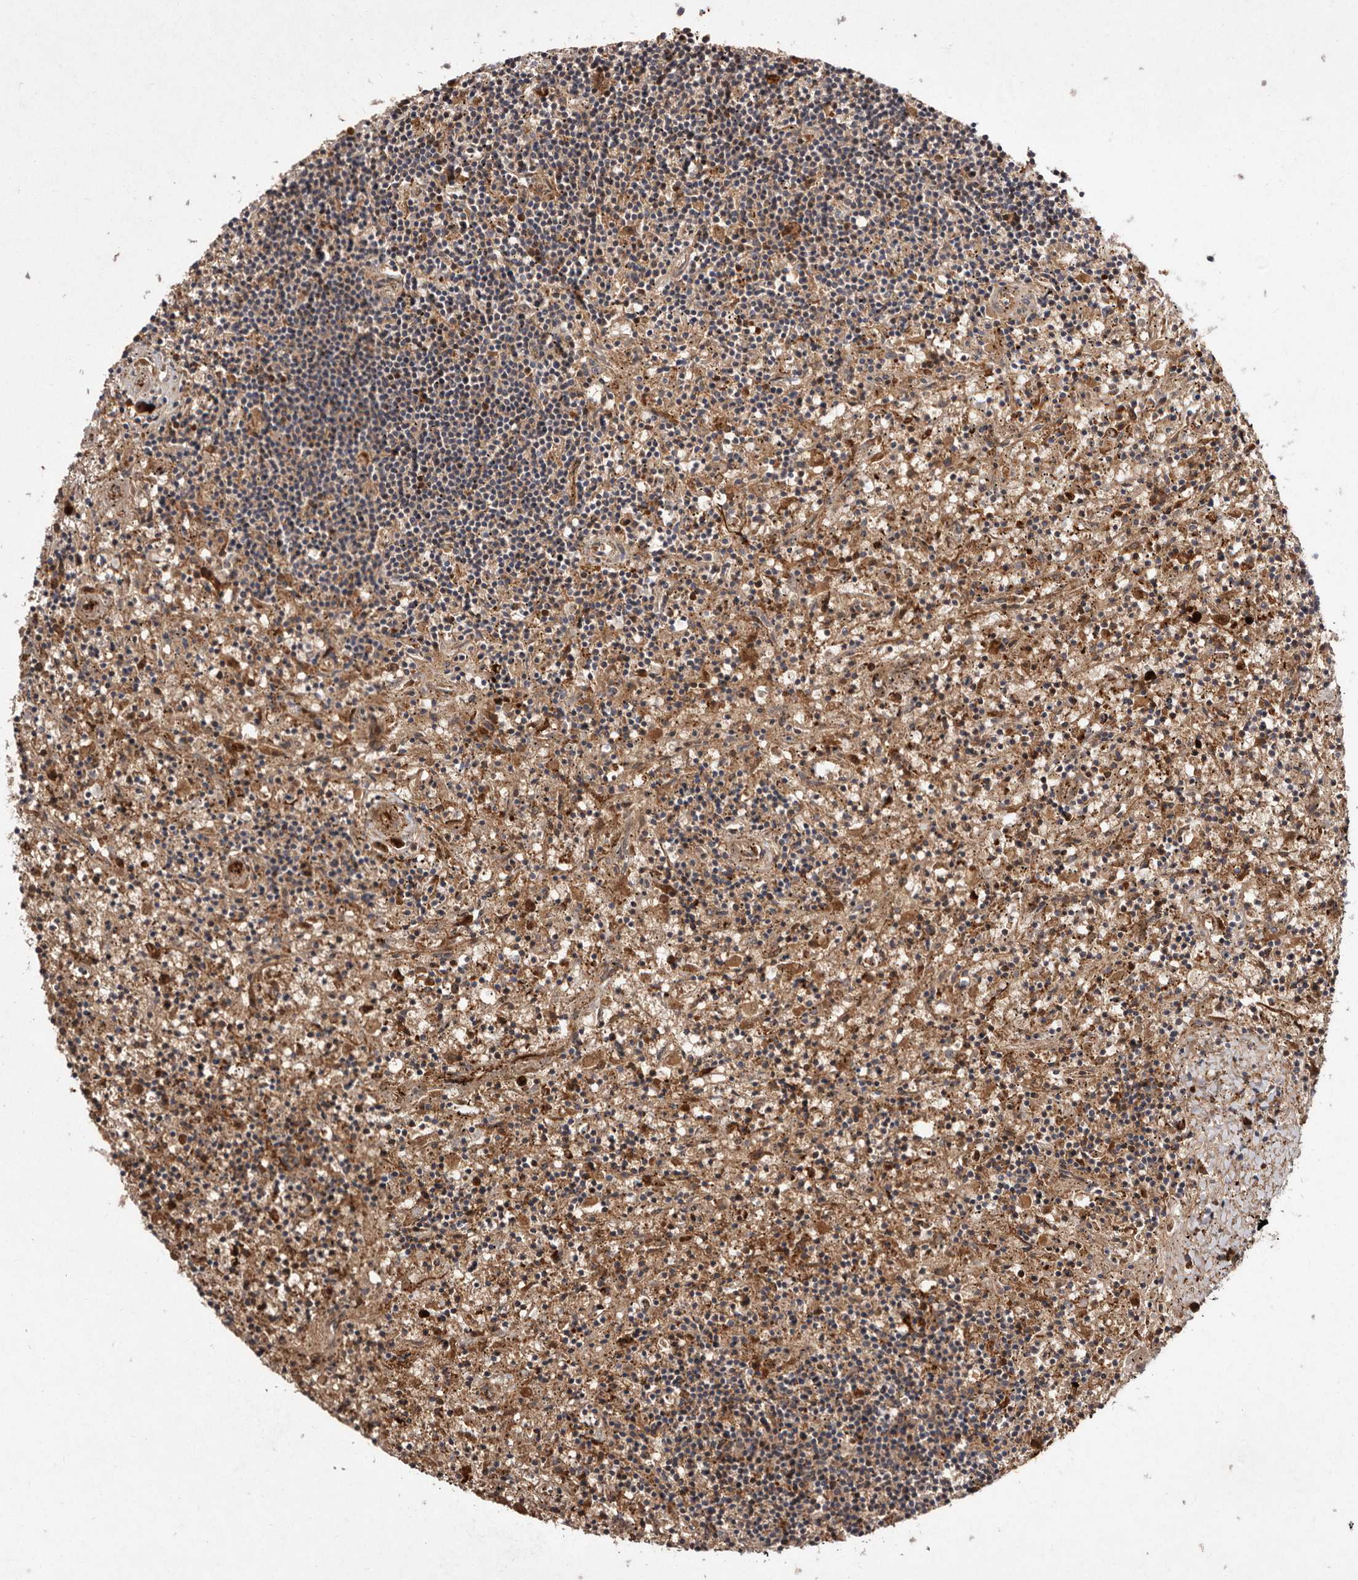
{"staining": {"intensity": "weak", "quantity": "25%-75%", "location": "cytoplasmic/membranous"}, "tissue": "lymphoma", "cell_type": "Tumor cells", "image_type": "cancer", "snomed": [{"axis": "morphology", "description": "Malignant lymphoma, non-Hodgkin's type, Low grade"}, {"axis": "topography", "description": "Spleen"}], "caption": "Protein positivity by IHC displays weak cytoplasmic/membranous expression in about 25%-75% of tumor cells in lymphoma. (Stains: DAB in brown, nuclei in blue, Microscopy: brightfield microscopy at high magnification).", "gene": "FLAD1", "patient": {"sex": "male", "age": 76}}